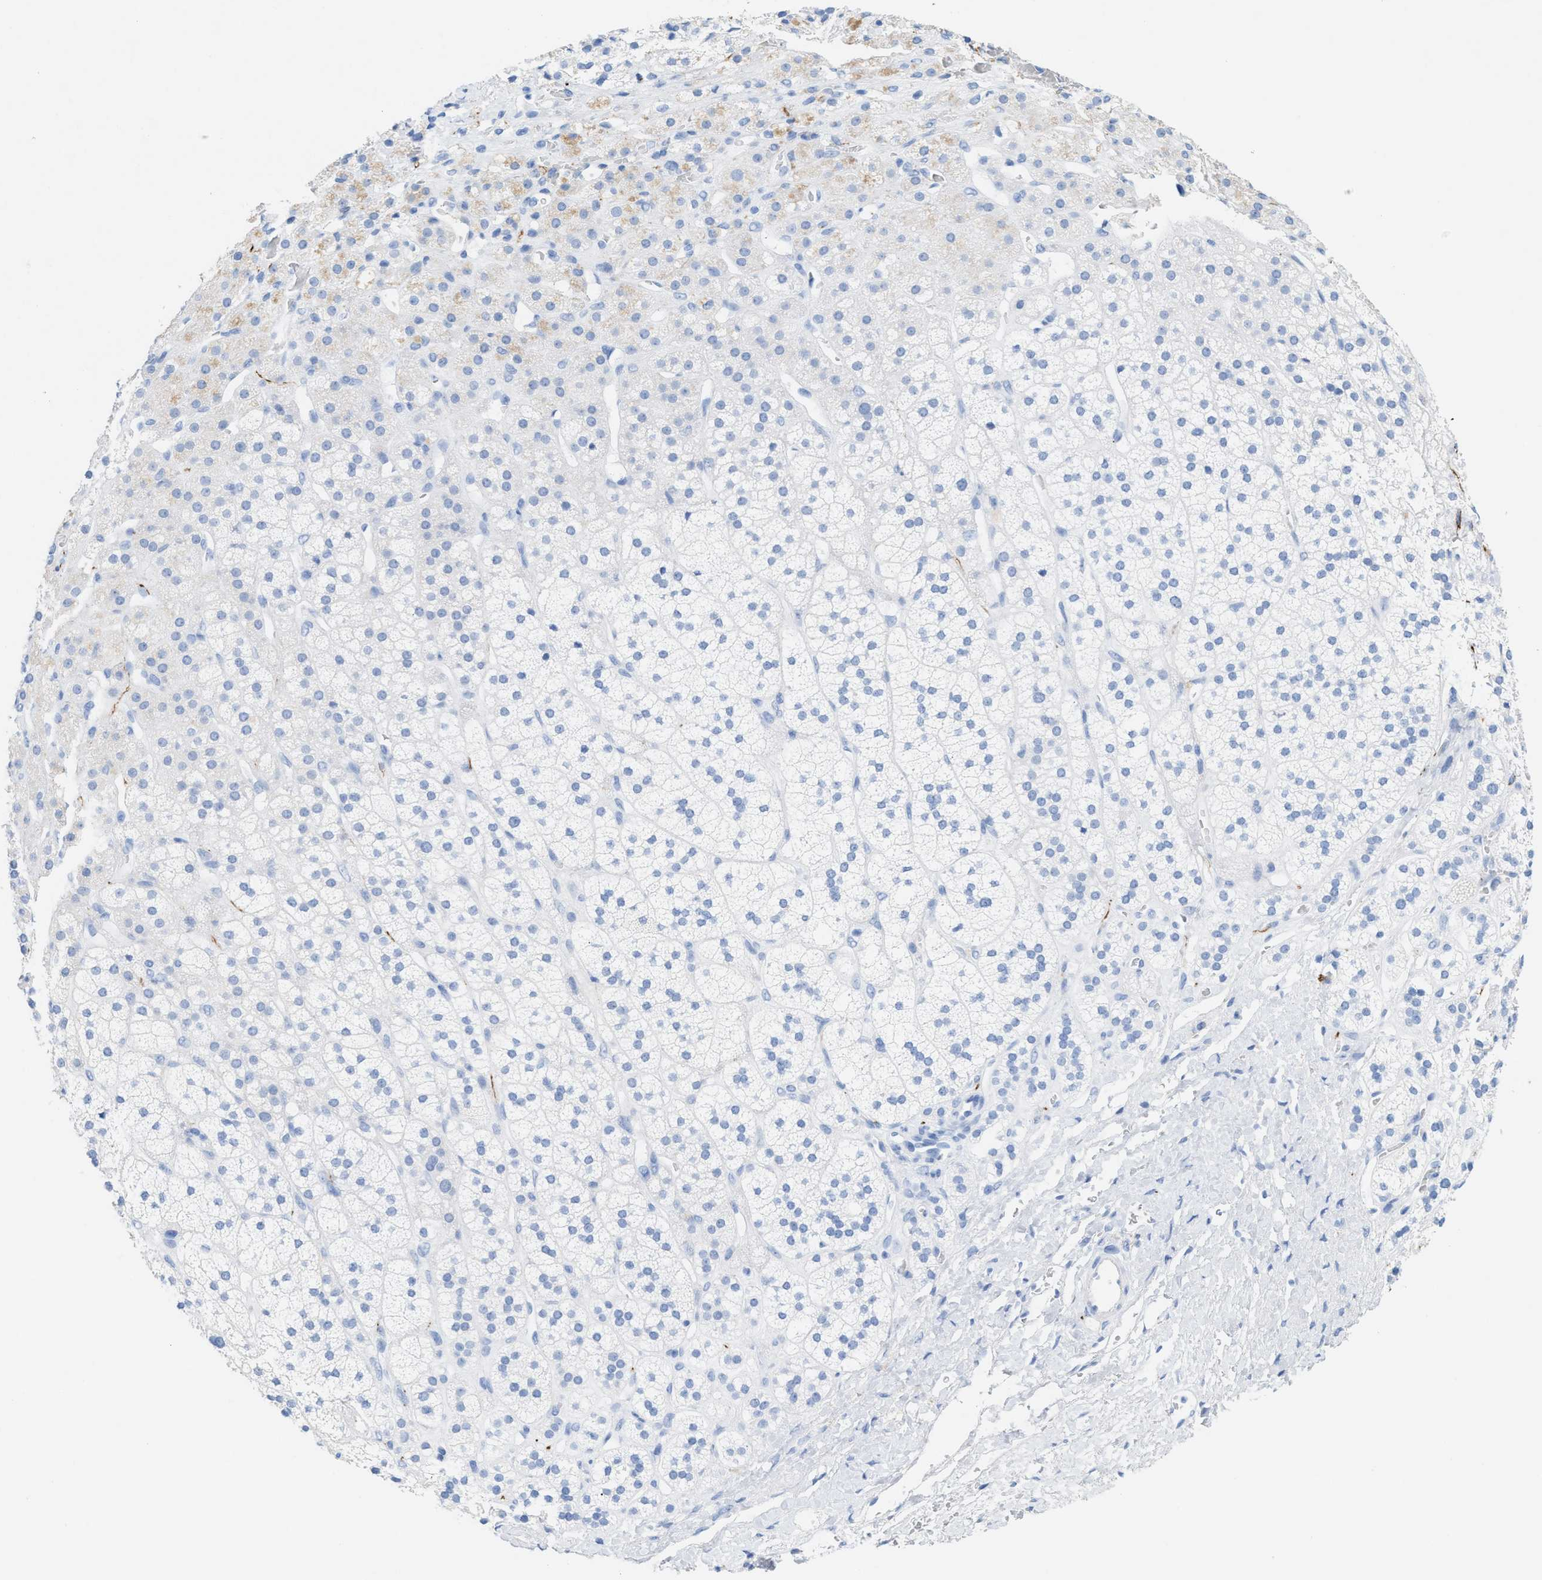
{"staining": {"intensity": "weak", "quantity": "25%-75%", "location": "cytoplasmic/membranous"}, "tissue": "adrenal gland", "cell_type": "Glandular cells", "image_type": "normal", "snomed": [{"axis": "morphology", "description": "Normal tissue, NOS"}, {"axis": "topography", "description": "Adrenal gland"}], "caption": "The immunohistochemical stain labels weak cytoplasmic/membranous positivity in glandular cells of unremarkable adrenal gland.", "gene": "ANKFN1", "patient": {"sex": "male", "age": 56}}